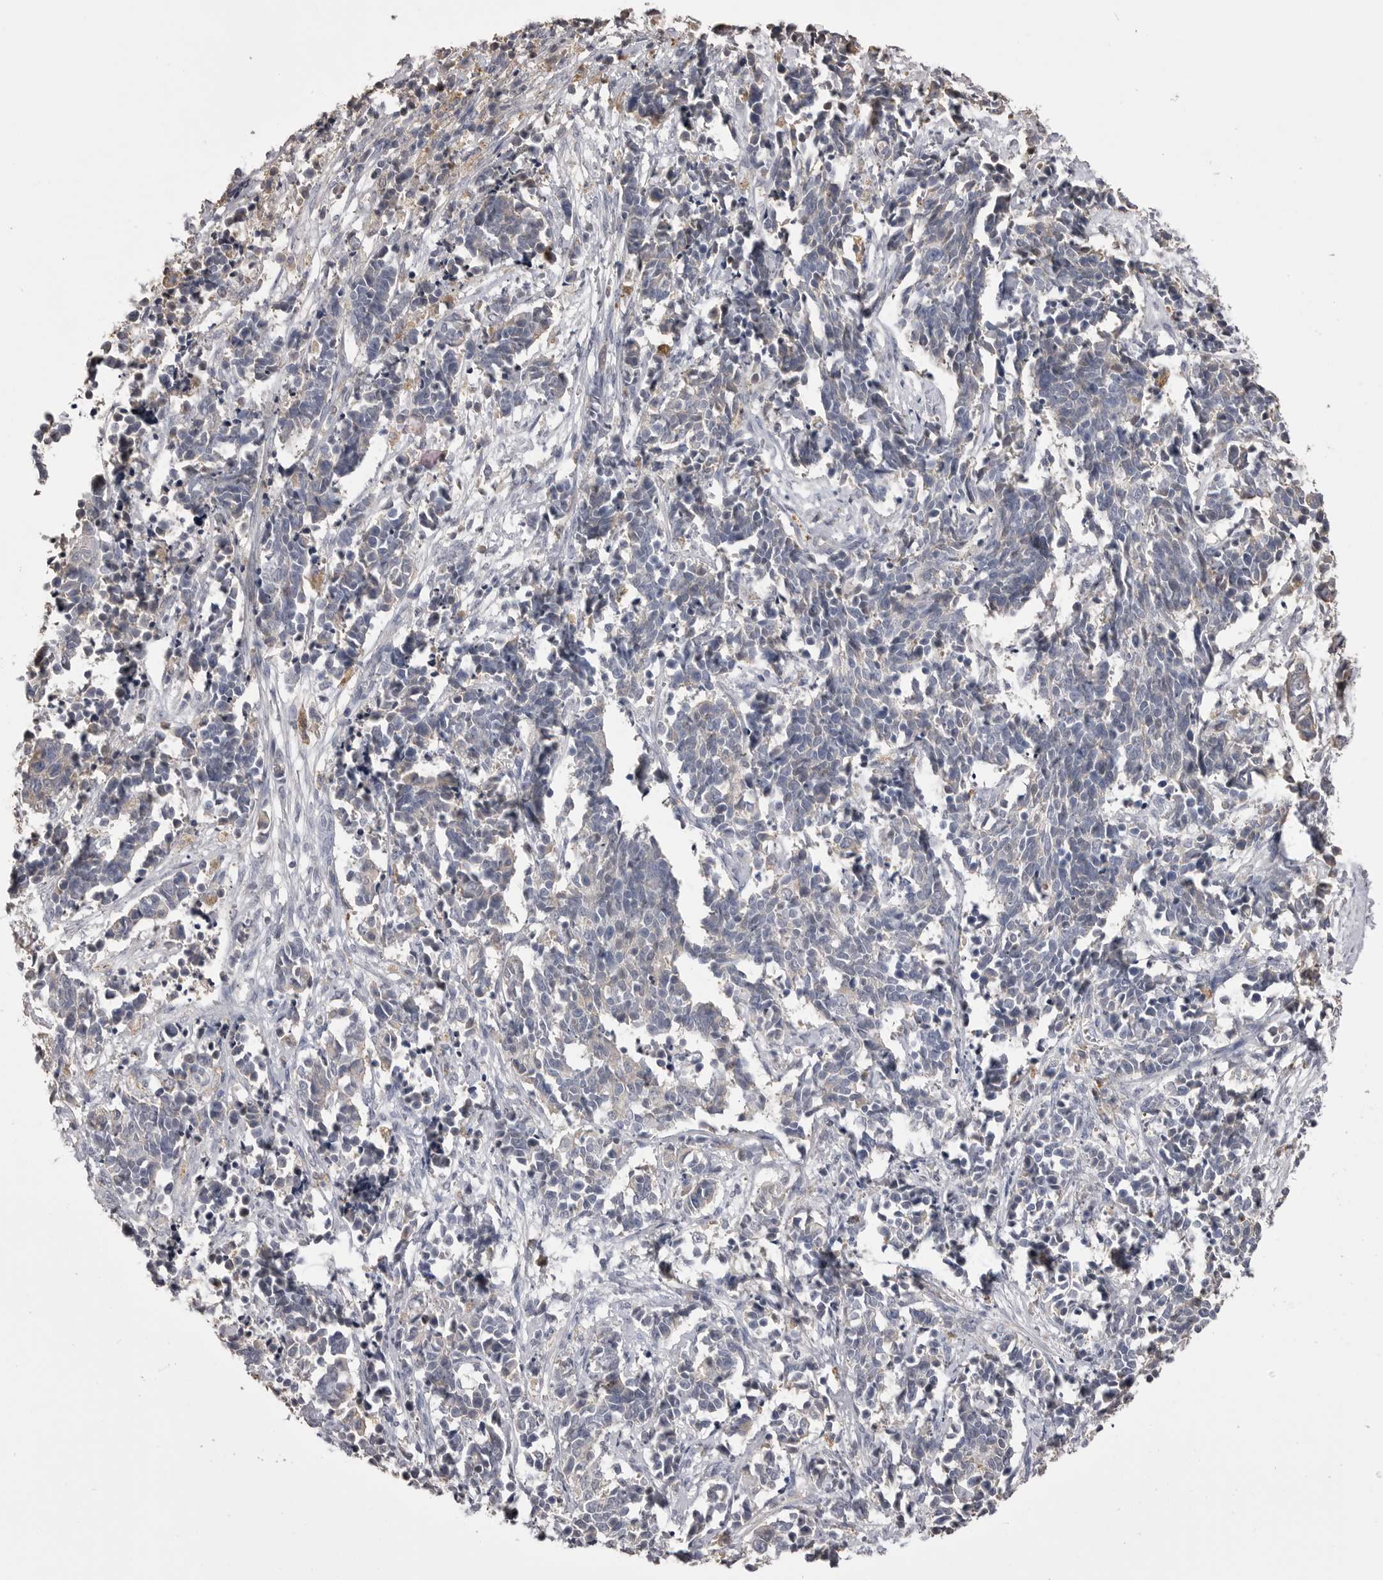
{"staining": {"intensity": "negative", "quantity": "none", "location": "none"}, "tissue": "cervical cancer", "cell_type": "Tumor cells", "image_type": "cancer", "snomed": [{"axis": "morphology", "description": "Normal tissue, NOS"}, {"axis": "morphology", "description": "Squamous cell carcinoma, NOS"}, {"axis": "topography", "description": "Cervix"}], "caption": "An IHC photomicrograph of cervical cancer is shown. There is no staining in tumor cells of cervical cancer.", "gene": "AHSG", "patient": {"sex": "female", "age": 35}}